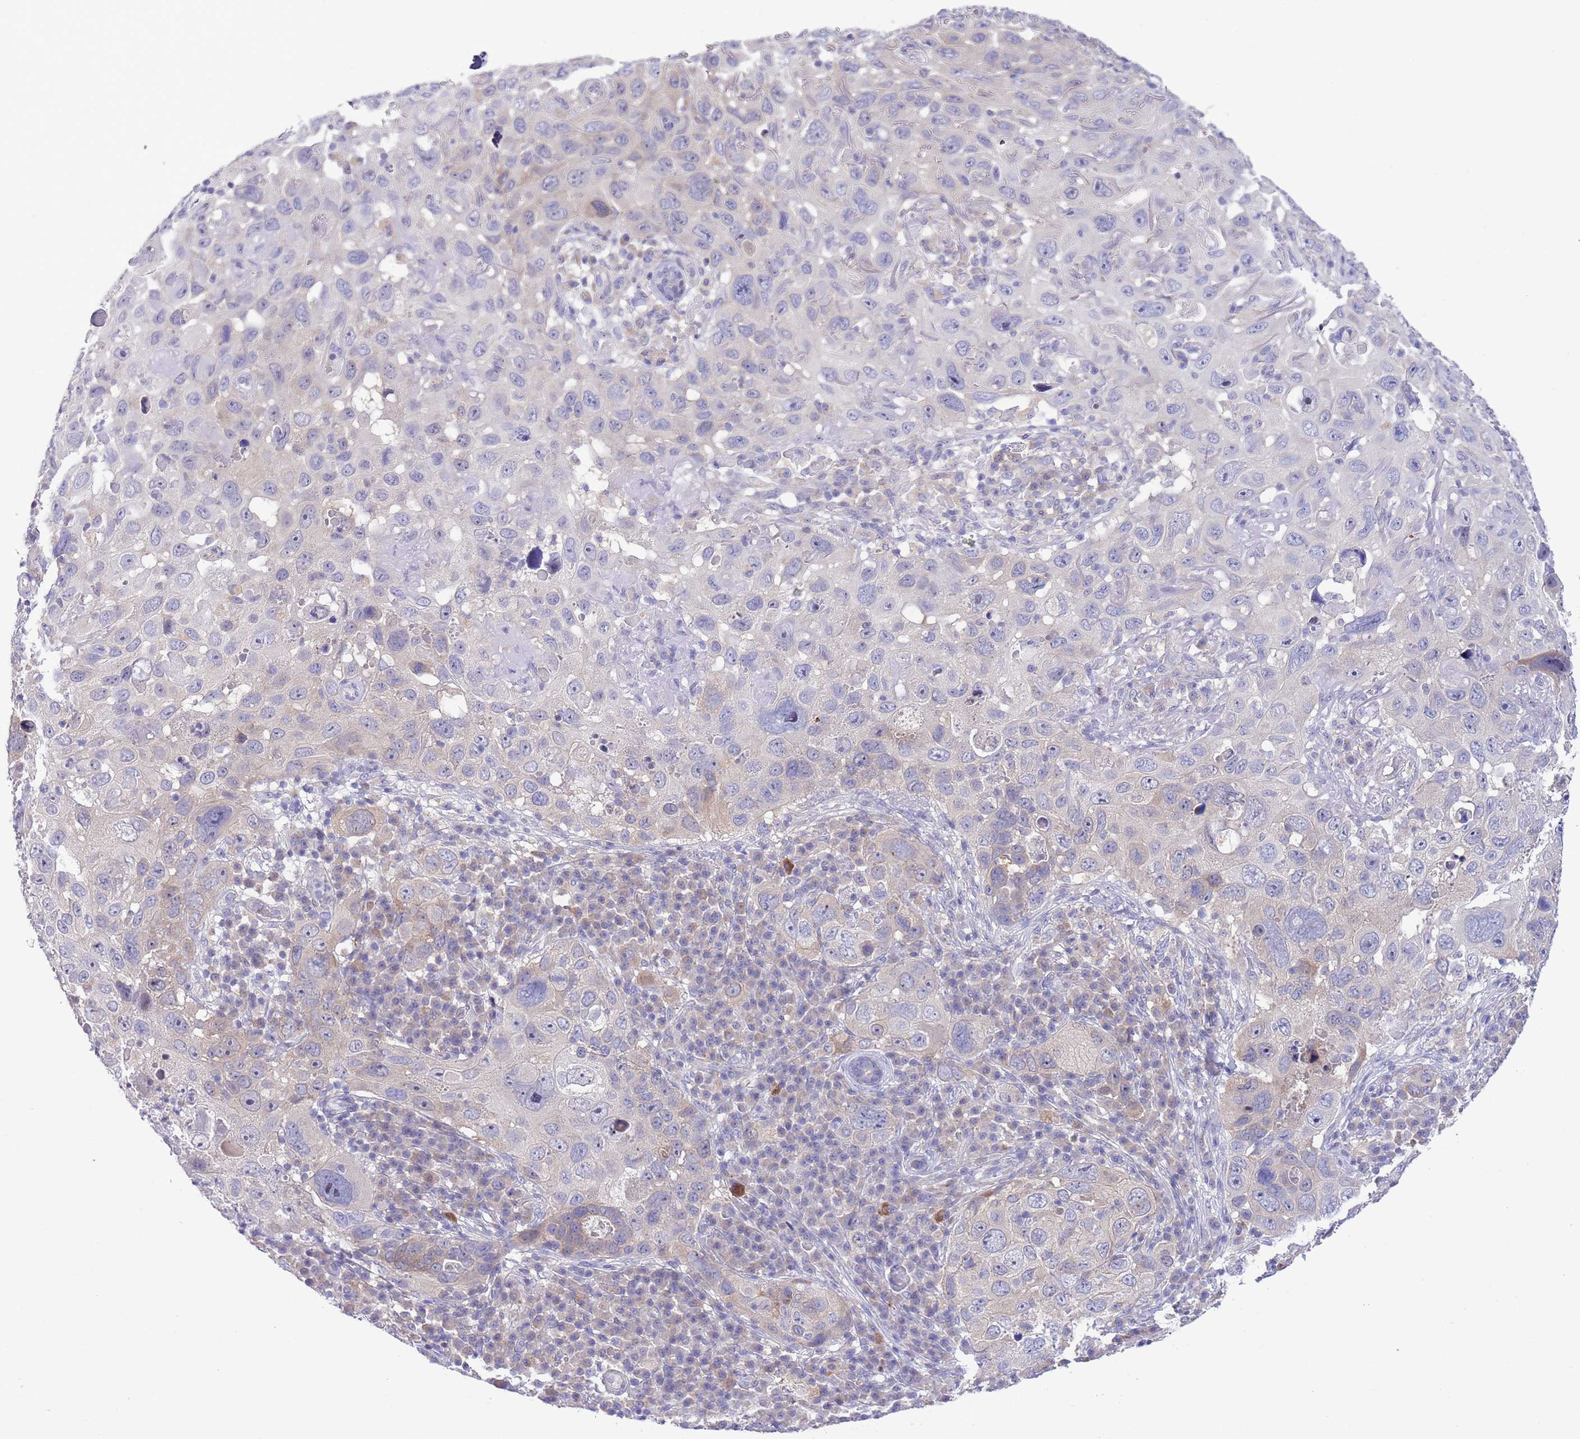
{"staining": {"intensity": "weak", "quantity": "<25%", "location": "cytoplasmic/membranous"}, "tissue": "skin cancer", "cell_type": "Tumor cells", "image_type": "cancer", "snomed": [{"axis": "morphology", "description": "Squamous cell carcinoma in situ, NOS"}, {"axis": "morphology", "description": "Squamous cell carcinoma, NOS"}, {"axis": "topography", "description": "Skin"}], "caption": "This histopathology image is of skin cancer (squamous cell carcinoma) stained with IHC to label a protein in brown with the nuclei are counter-stained blue. There is no expression in tumor cells.", "gene": "PRR32", "patient": {"sex": "male", "age": 93}}